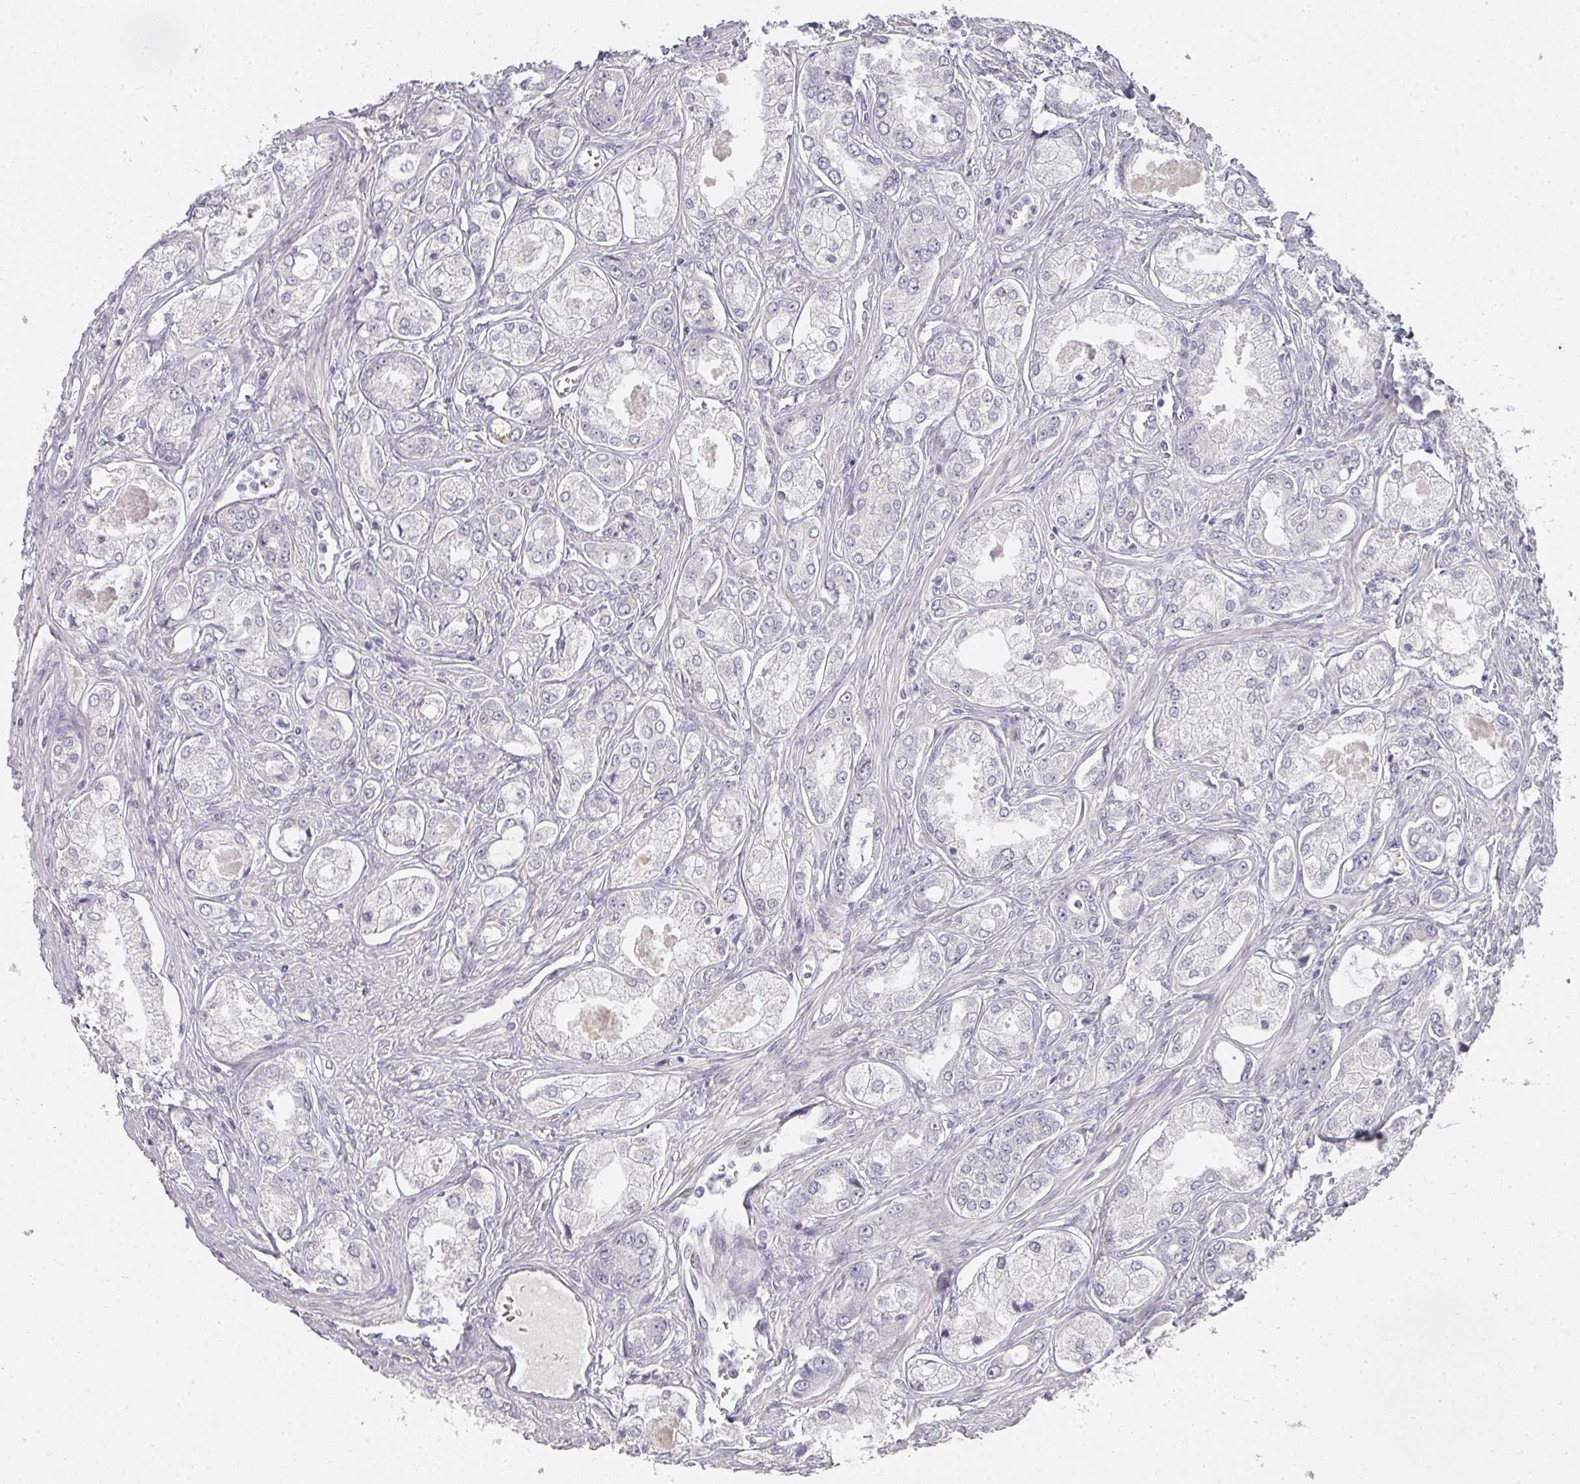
{"staining": {"intensity": "negative", "quantity": "none", "location": "none"}, "tissue": "prostate cancer", "cell_type": "Tumor cells", "image_type": "cancer", "snomed": [{"axis": "morphology", "description": "Adenocarcinoma, Low grade"}, {"axis": "topography", "description": "Prostate"}], "caption": "Protein analysis of low-grade adenocarcinoma (prostate) displays no significant positivity in tumor cells. (Stains: DAB (3,3'-diaminobenzidine) immunohistochemistry with hematoxylin counter stain, Microscopy: brightfield microscopy at high magnification).", "gene": "SHISA2", "patient": {"sex": "male", "age": 68}}